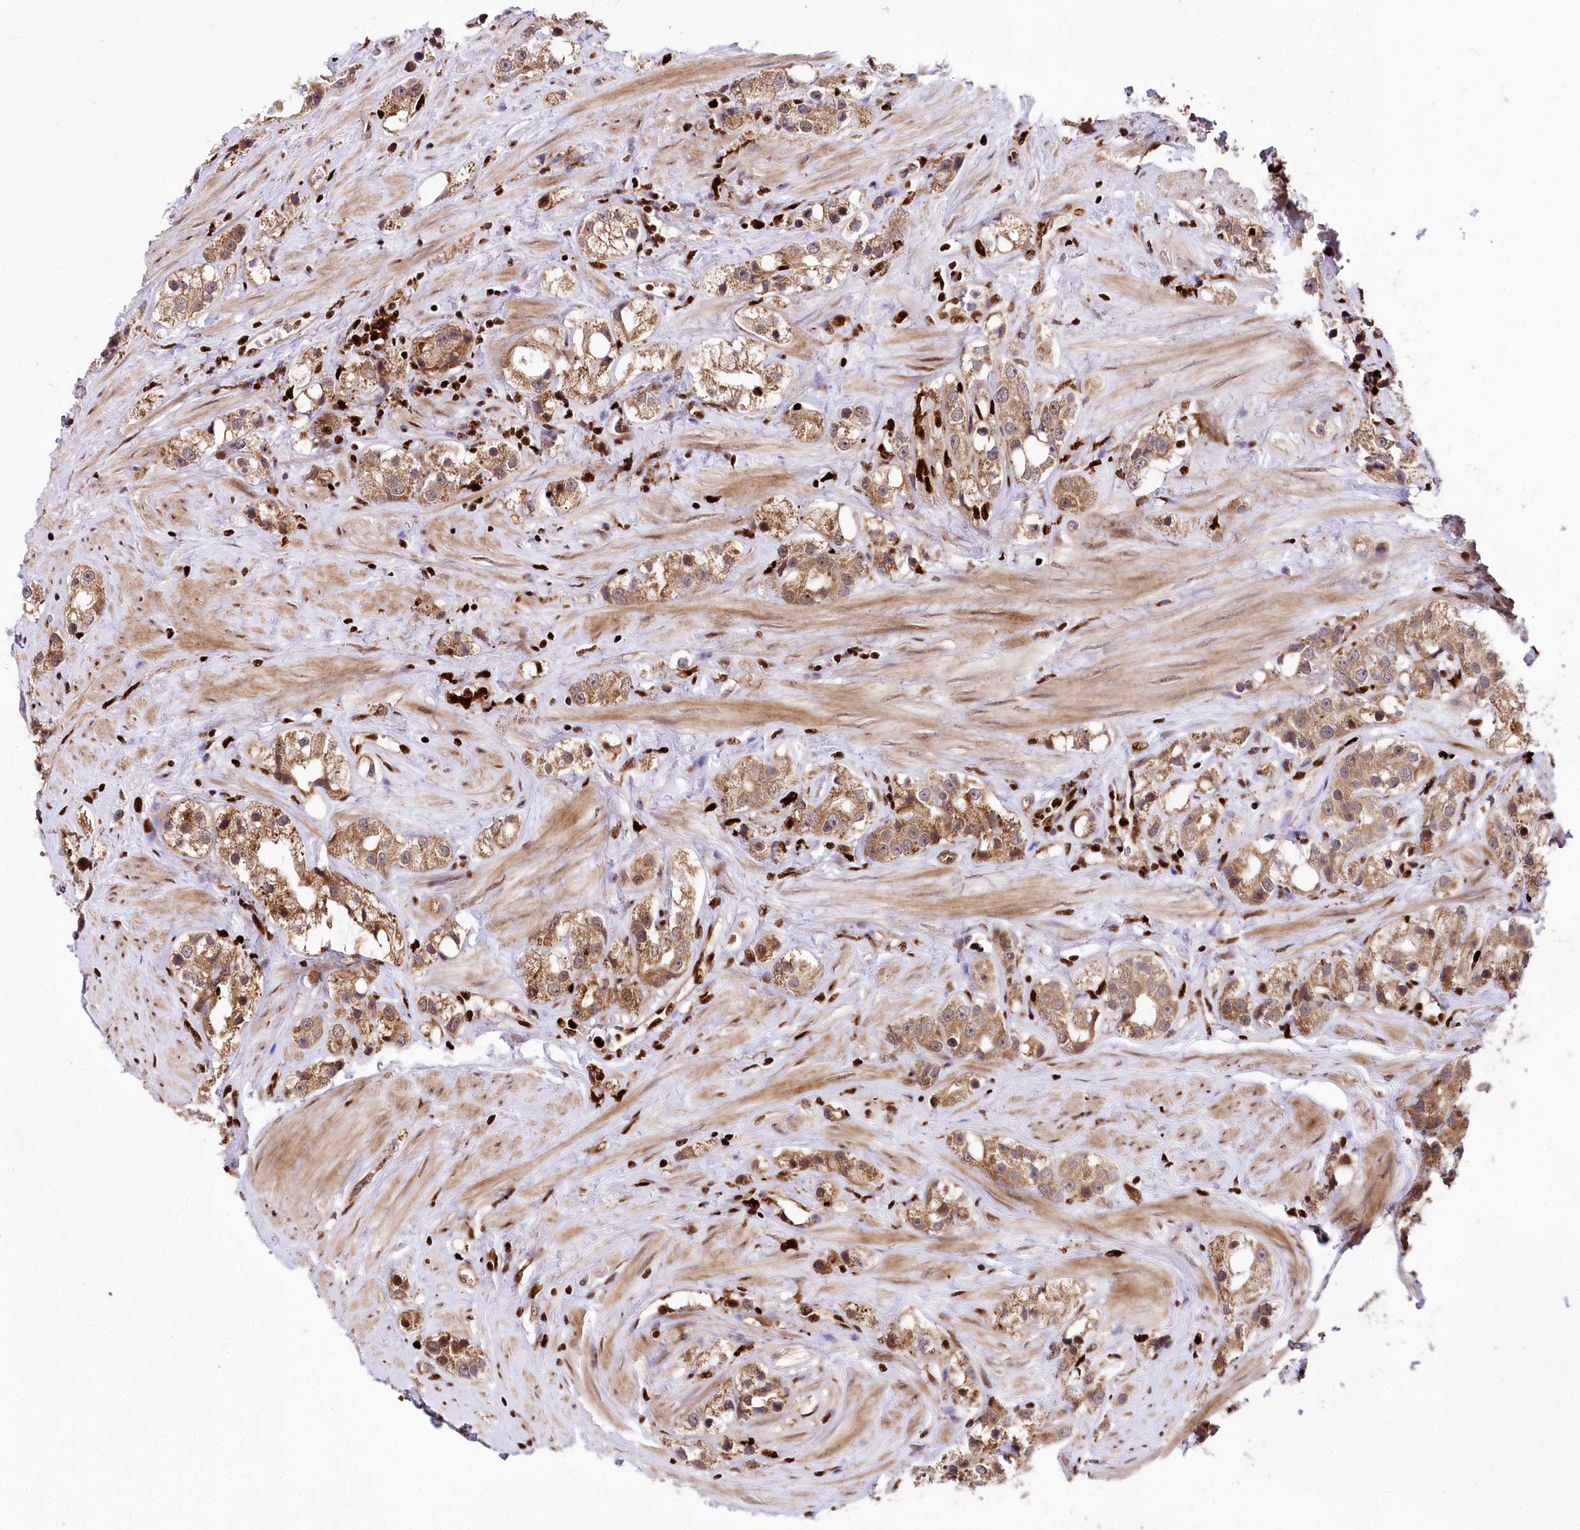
{"staining": {"intensity": "moderate", "quantity": ">75%", "location": "cytoplasmic/membranous"}, "tissue": "prostate cancer", "cell_type": "Tumor cells", "image_type": "cancer", "snomed": [{"axis": "morphology", "description": "Adenocarcinoma, NOS"}, {"axis": "topography", "description": "Prostate"}], "caption": "IHC of human prostate adenocarcinoma shows medium levels of moderate cytoplasmic/membranous positivity in about >75% of tumor cells.", "gene": "FIGN", "patient": {"sex": "male", "age": 79}}